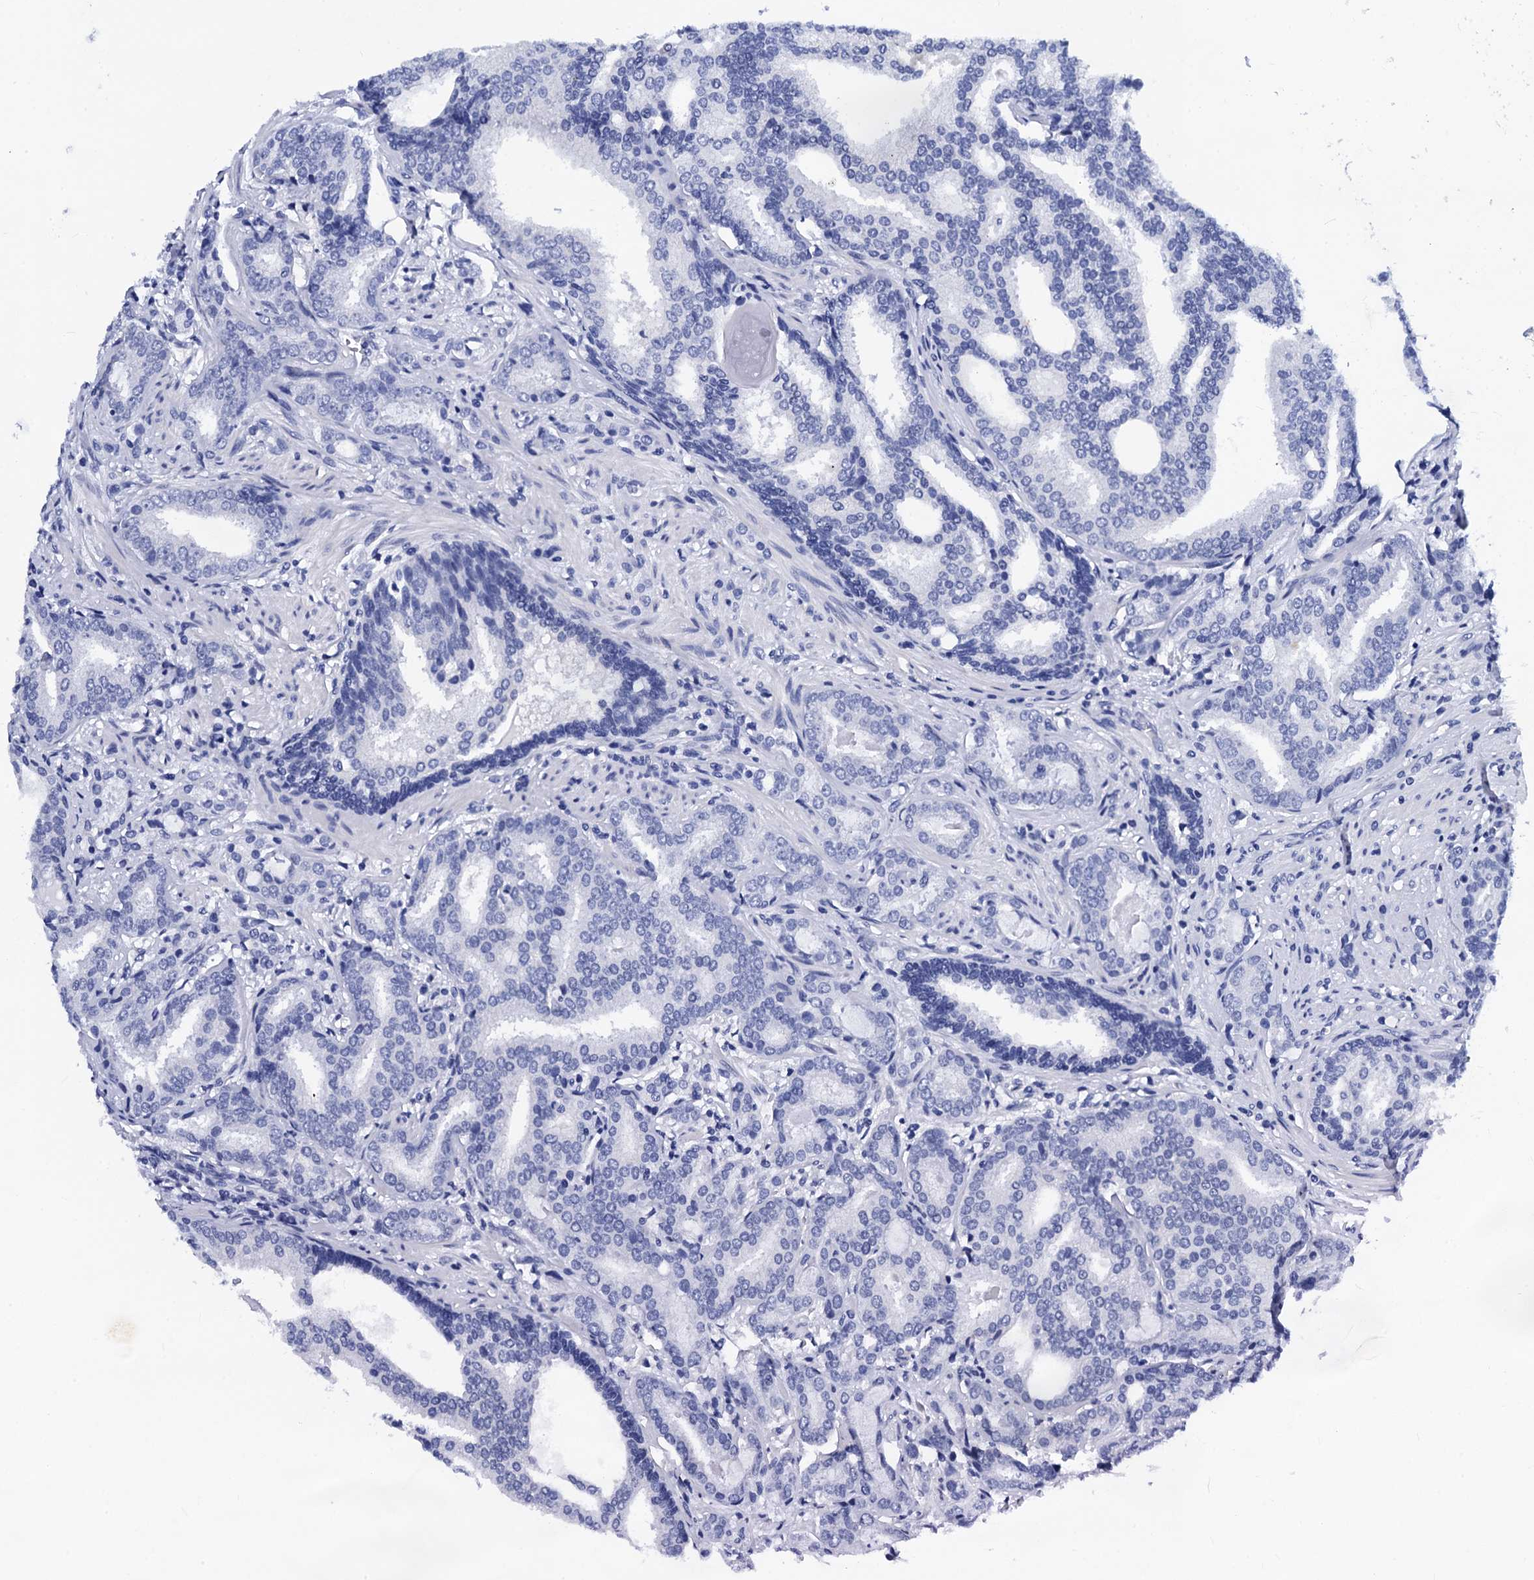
{"staining": {"intensity": "negative", "quantity": "none", "location": "none"}, "tissue": "prostate cancer", "cell_type": "Tumor cells", "image_type": "cancer", "snomed": [{"axis": "morphology", "description": "Adenocarcinoma, High grade"}, {"axis": "topography", "description": "Prostate"}], "caption": "Immunohistochemistry (IHC) of human prostate cancer displays no staining in tumor cells.", "gene": "MYBPC3", "patient": {"sex": "male", "age": 63}}